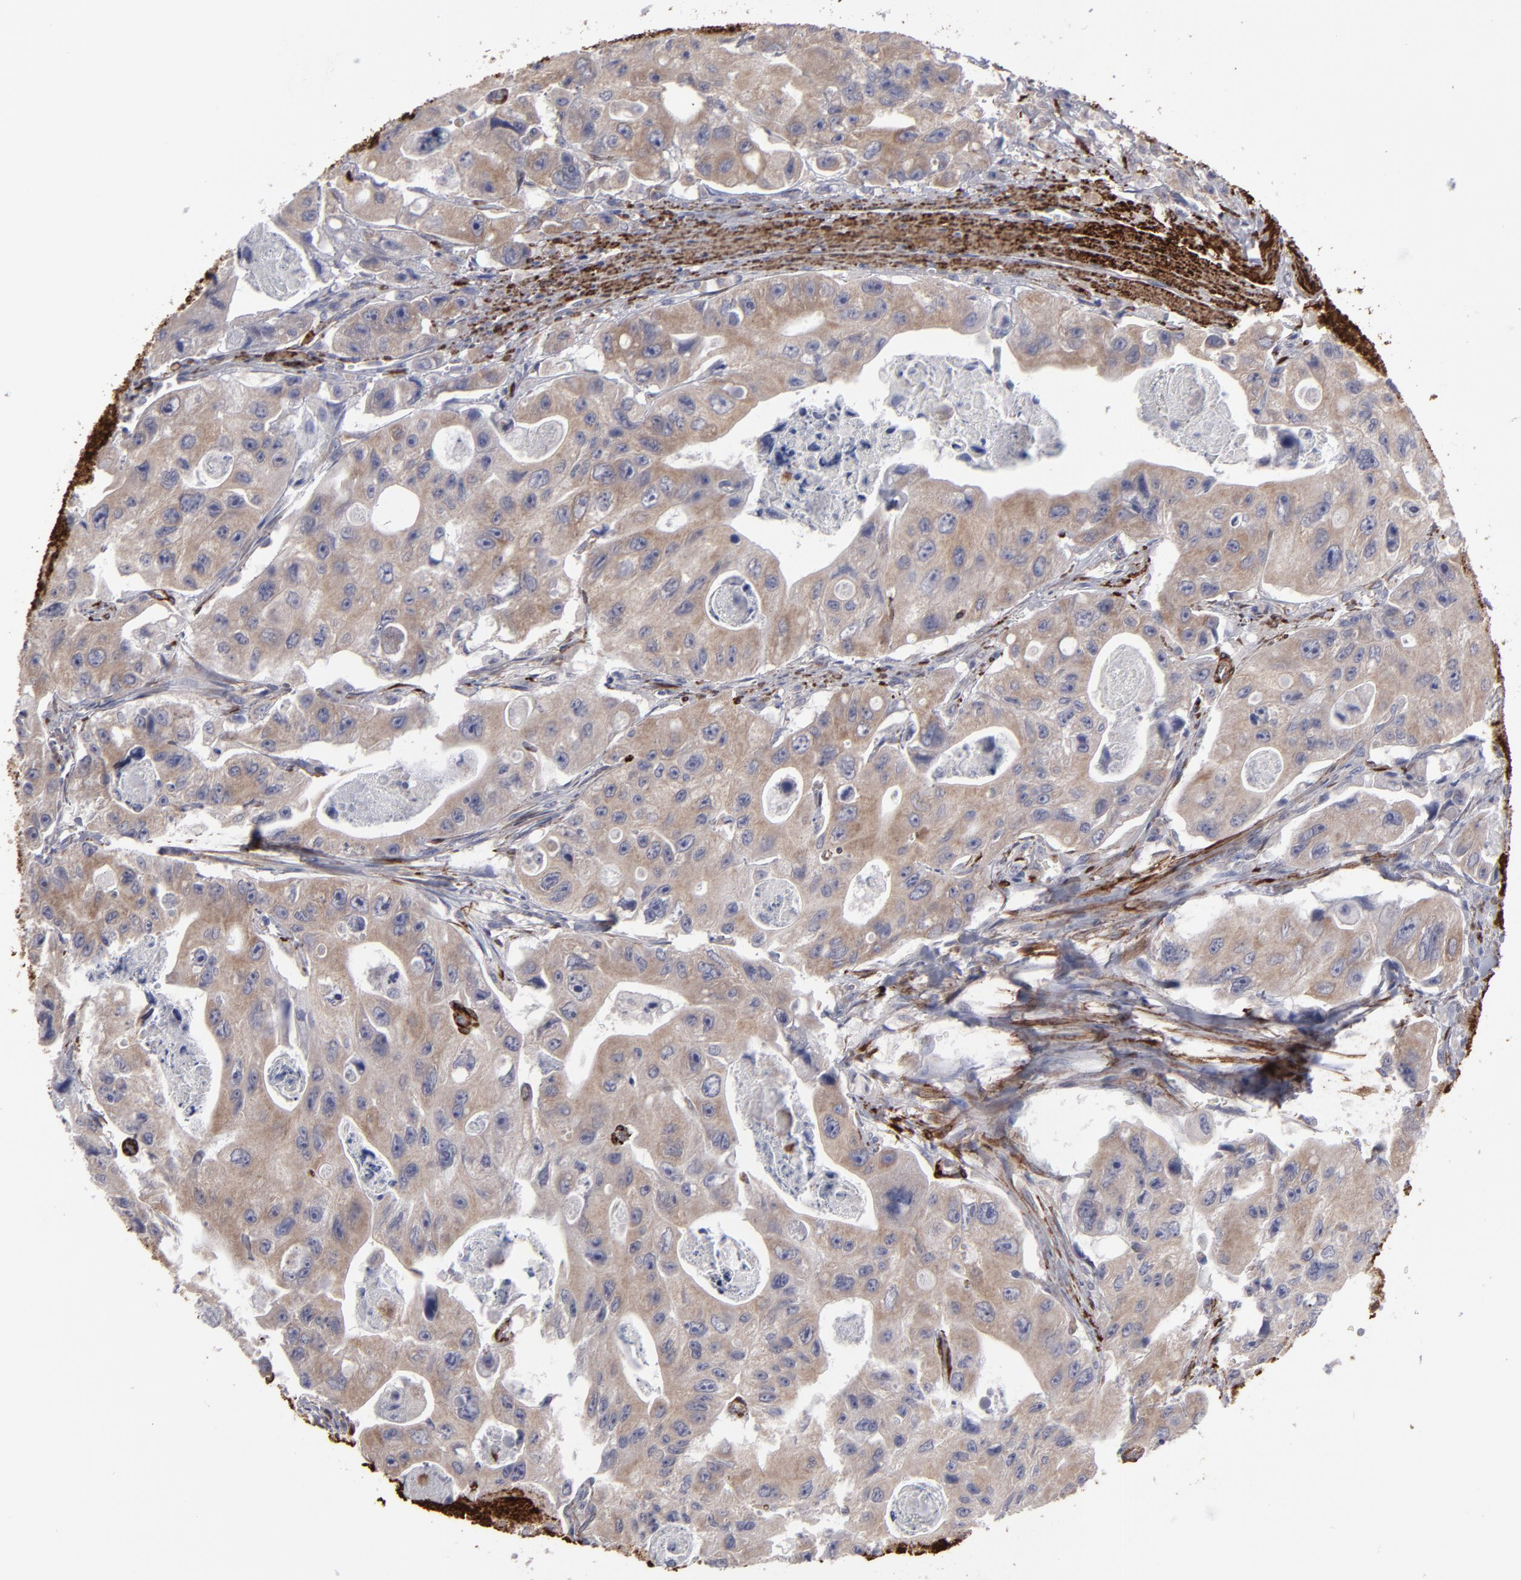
{"staining": {"intensity": "weak", "quantity": ">75%", "location": "cytoplasmic/membranous"}, "tissue": "colorectal cancer", "cell_type": "Tumor cells", "image_type": "cancer", "snomed": [{"axis": "morphology", "description": "Adenocarcinoma, NOS"}, {"axis": "topography", "description": "Colon"}], "caption": "There is low levels of weak cytoplasmic/membranous expression in tumor cells of colorectal cancer, as demonstrated by immunohistochemical staining (brown color).", "gene": "SLMAP", "patient": {"sex": "female", "age": 46}}